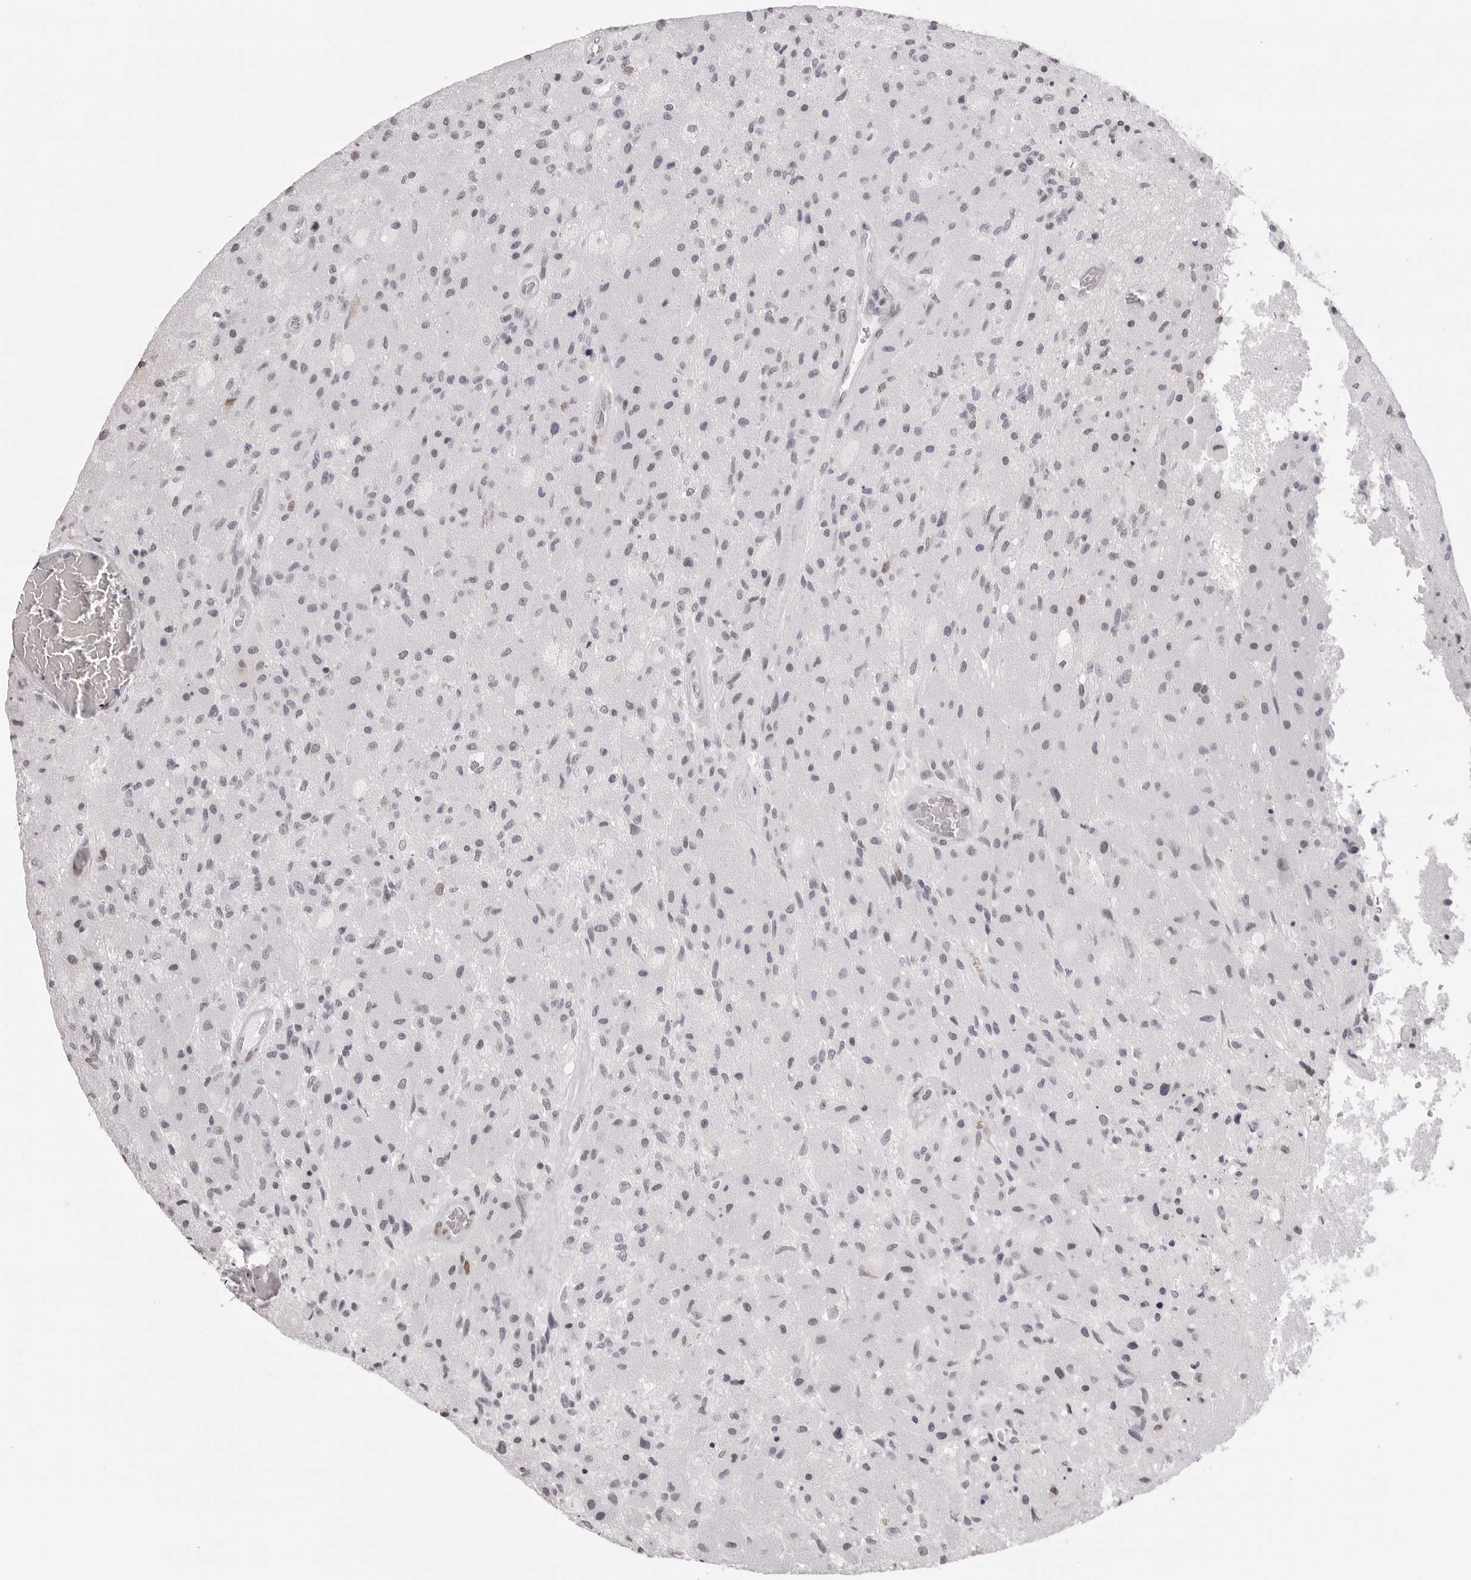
{"staining": {"intensity": "negative", "quantity": "none", "location": "none"}, "tissue": "glioma", "cell_type": "Tumor cells", "image_type": "cancer", "snomed": [{"axis": "morphology", "description": "Normal tissue, NOS"}, {"axis": "morphology", "description": "Glioma, malignant, High grade"}, {"axis": "topography", "description": "Cerebral cortex"}], "caption": "This is a histopathology image of IHC staining of glioma, which shows no expression in tumor cells.", "gene": "MAFK", "patient": {"sex": "male", "age": 77}}